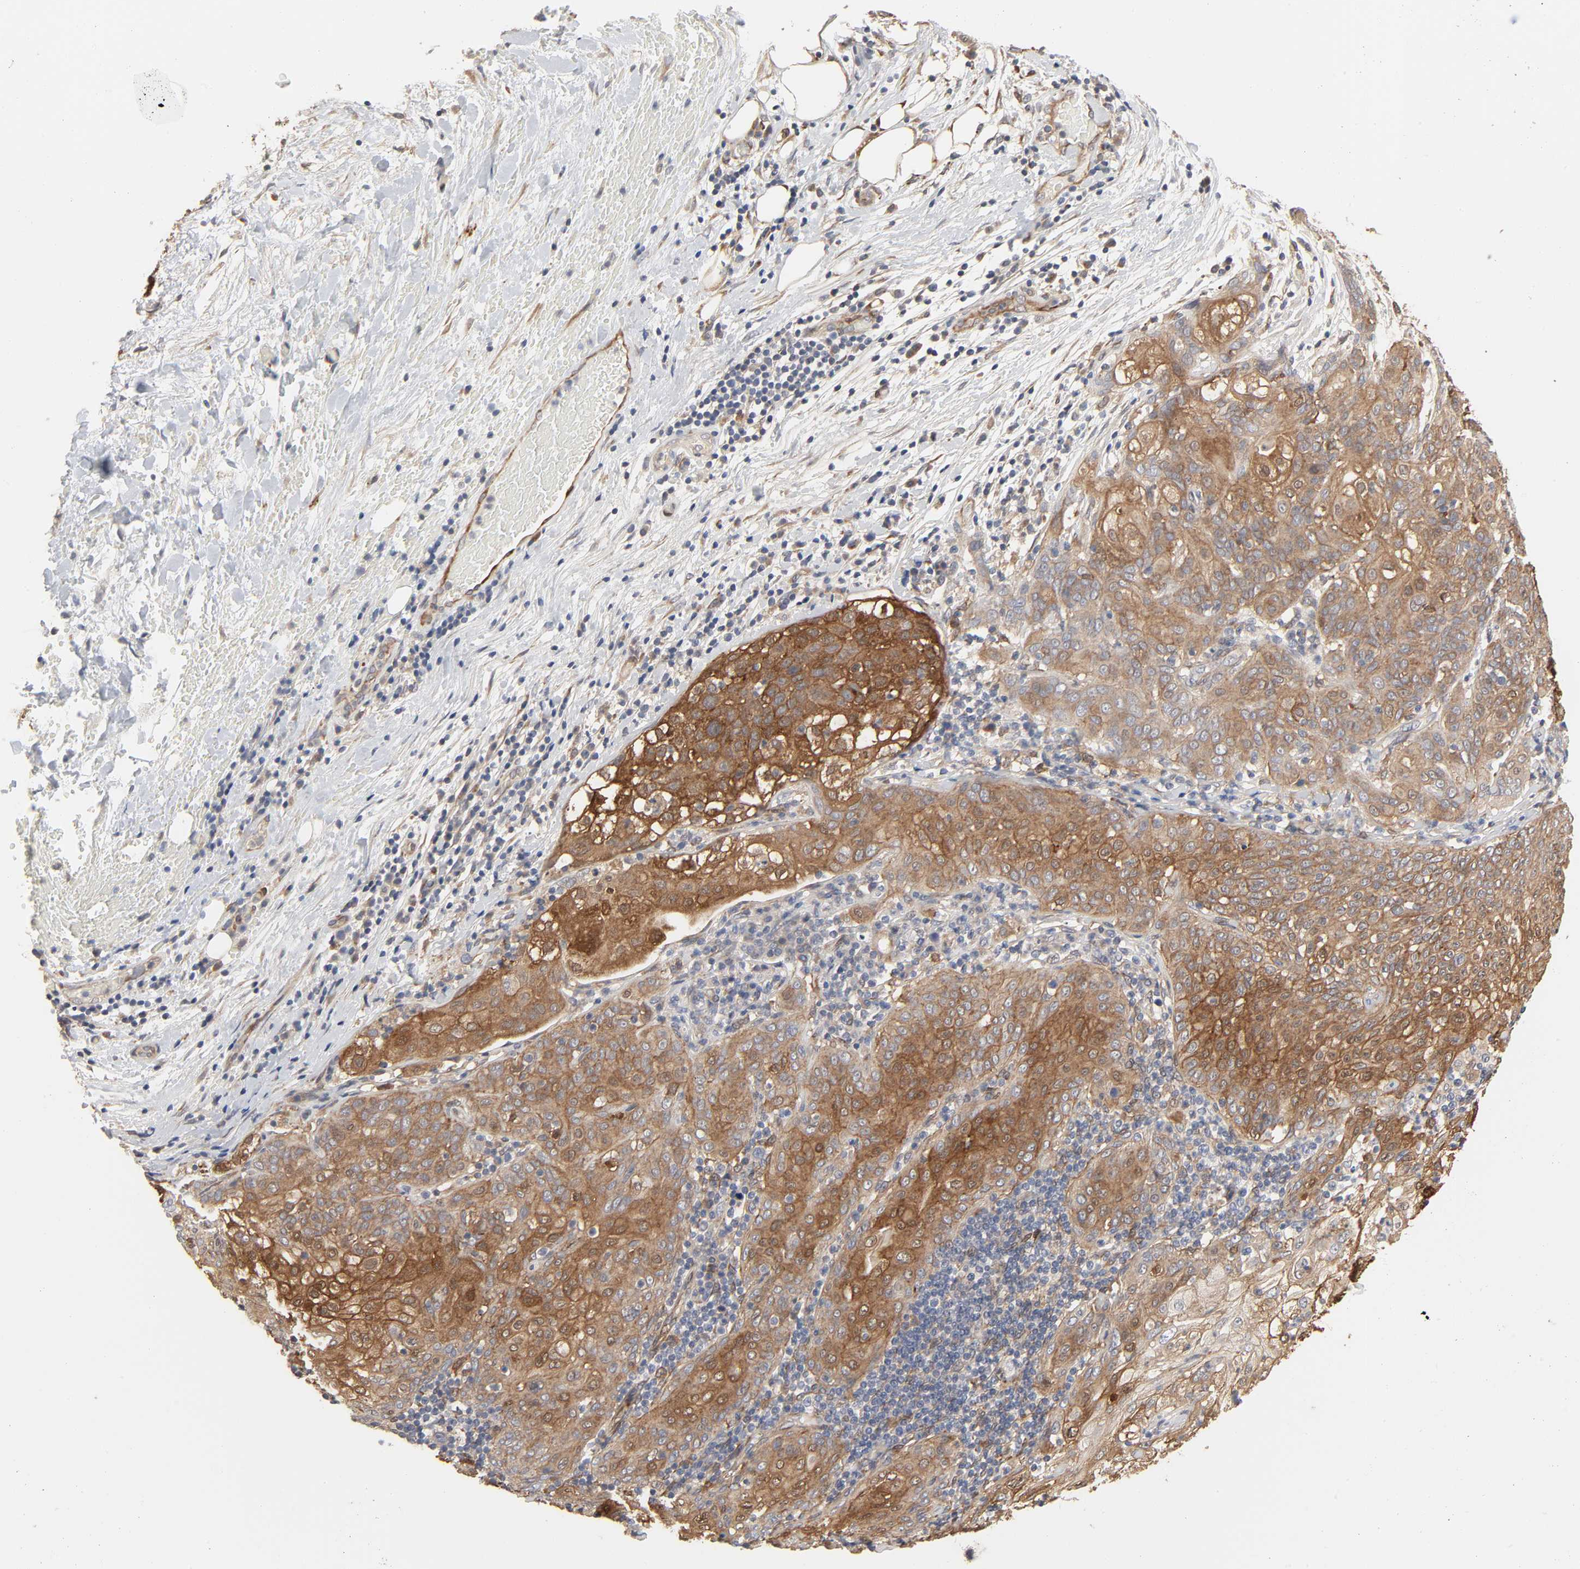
{"staining": {"intensity": "moderate", "quantity": ">75%", "location": "cytoplasmic/membranous"}, "tissue": "lung cancer", "cell_type": "Tumor cells", "image_type": "cancer", "snomed": [{"axis": "morphology", "description": "Inflammation, NOS"}, {"axis": "morphology", "description": "Squamous cell carcinoma, NOS"}, {"axis": "topography", "description": "Lymph node"}, {"axis": "topography", "description": "Soft tissue"}, {"axis": "topography", "description": "Lung"}], "caption": "Protein staining of lung cancer tissue exhibits moderate cytoplasmic/membranous expression in about >75% of tumor cells. (Brightfield microscopy of DAB IHC at high magnification).", "gene": "NDRG2", "patient": {"sex": "male", "age": 66}}